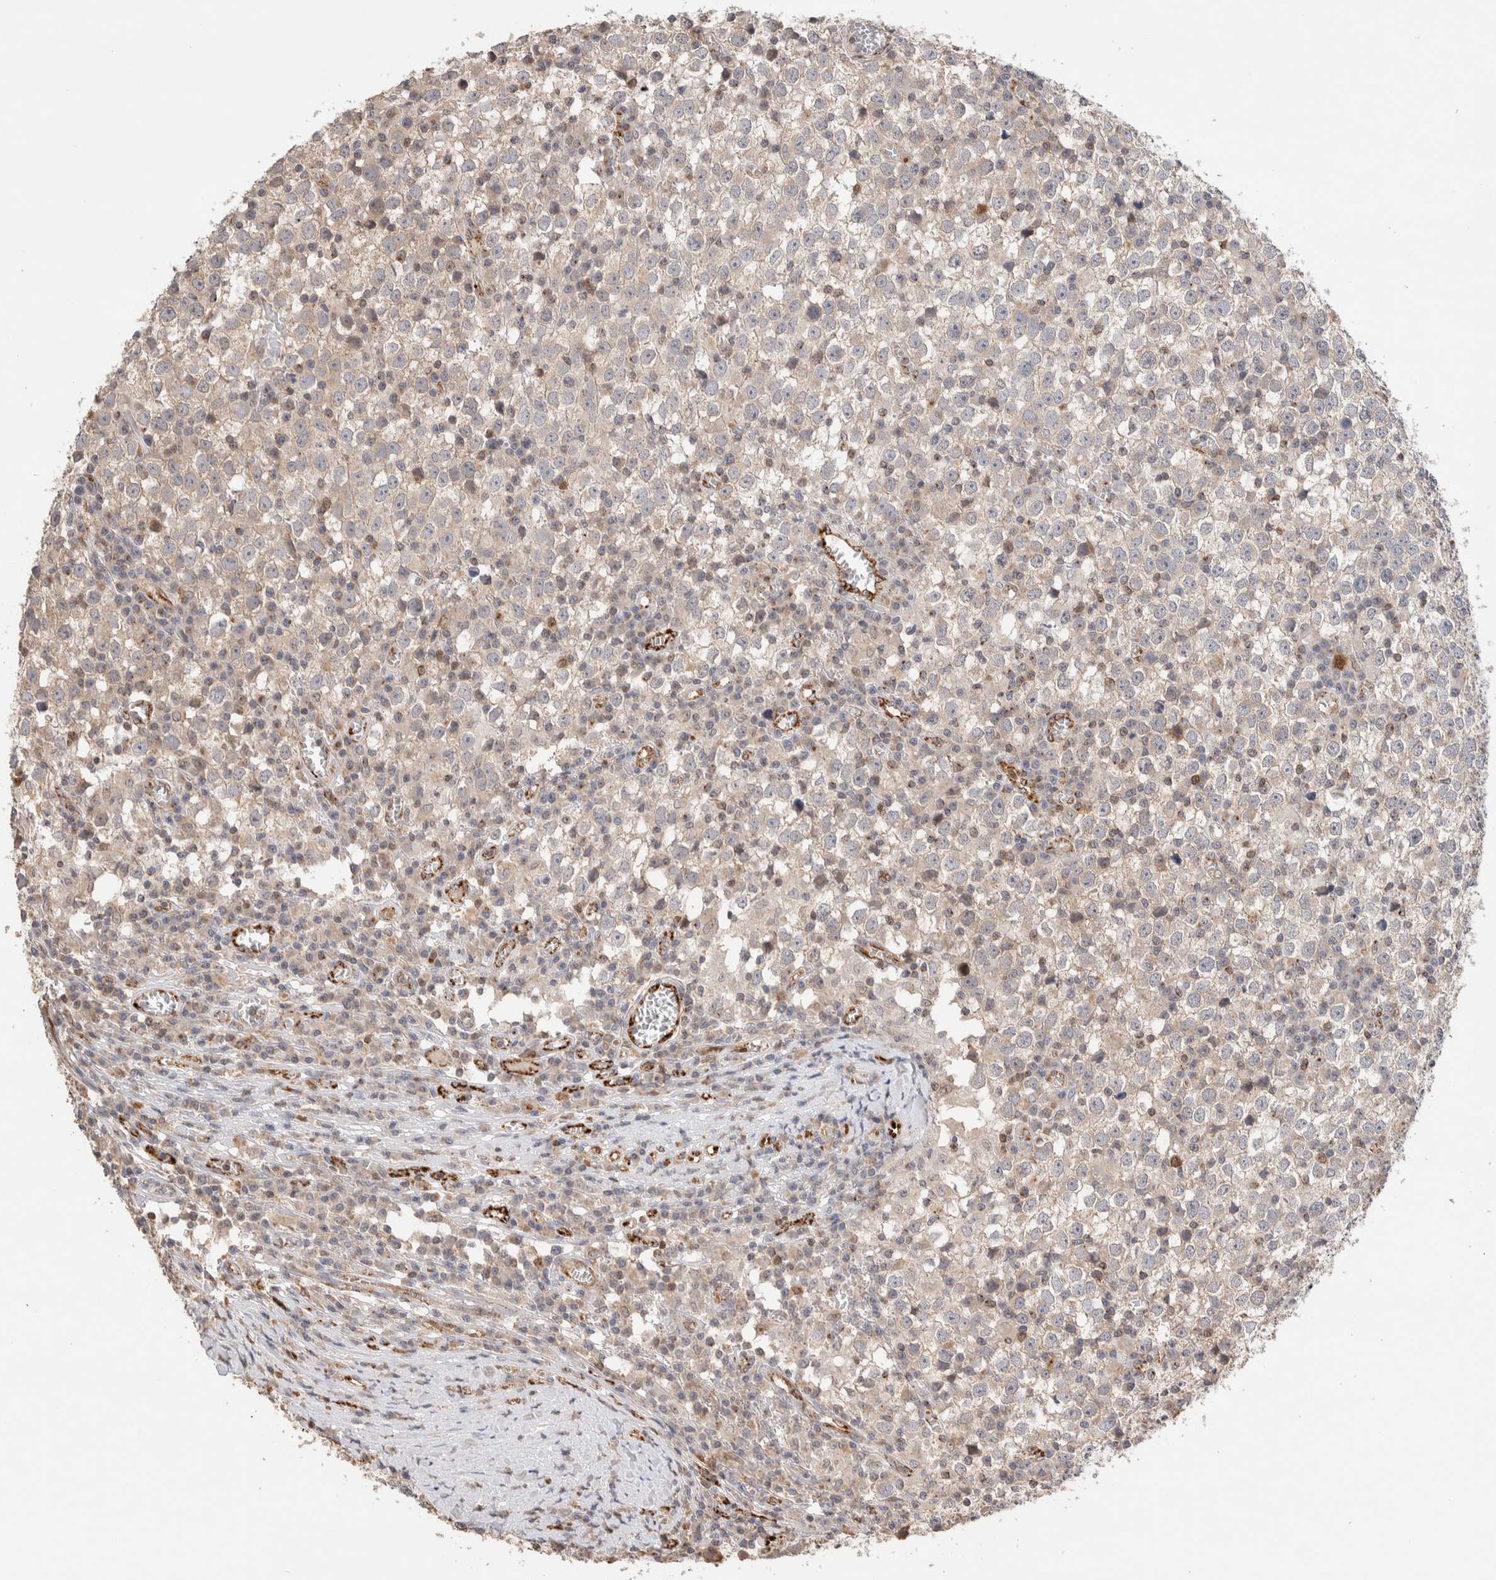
{"staining": {"intensity": "weak", "quantity": "<25%", "location": "cytoplasmic/membranous"}, "tissue": "testis cancer", "cell_type": "Tumor cells", "image_type": "cancer", "snomed": [{"axis": "morphology", "description": "Seminoma, NOS"}, {"axis": "topography", "description": "Testis"}], "caption": "Immunohistochemistry of human testis seminoma displays no expression in tumor cells.", "gene": "NSMAF", "patient": {"sex": "male", "age": 65}}